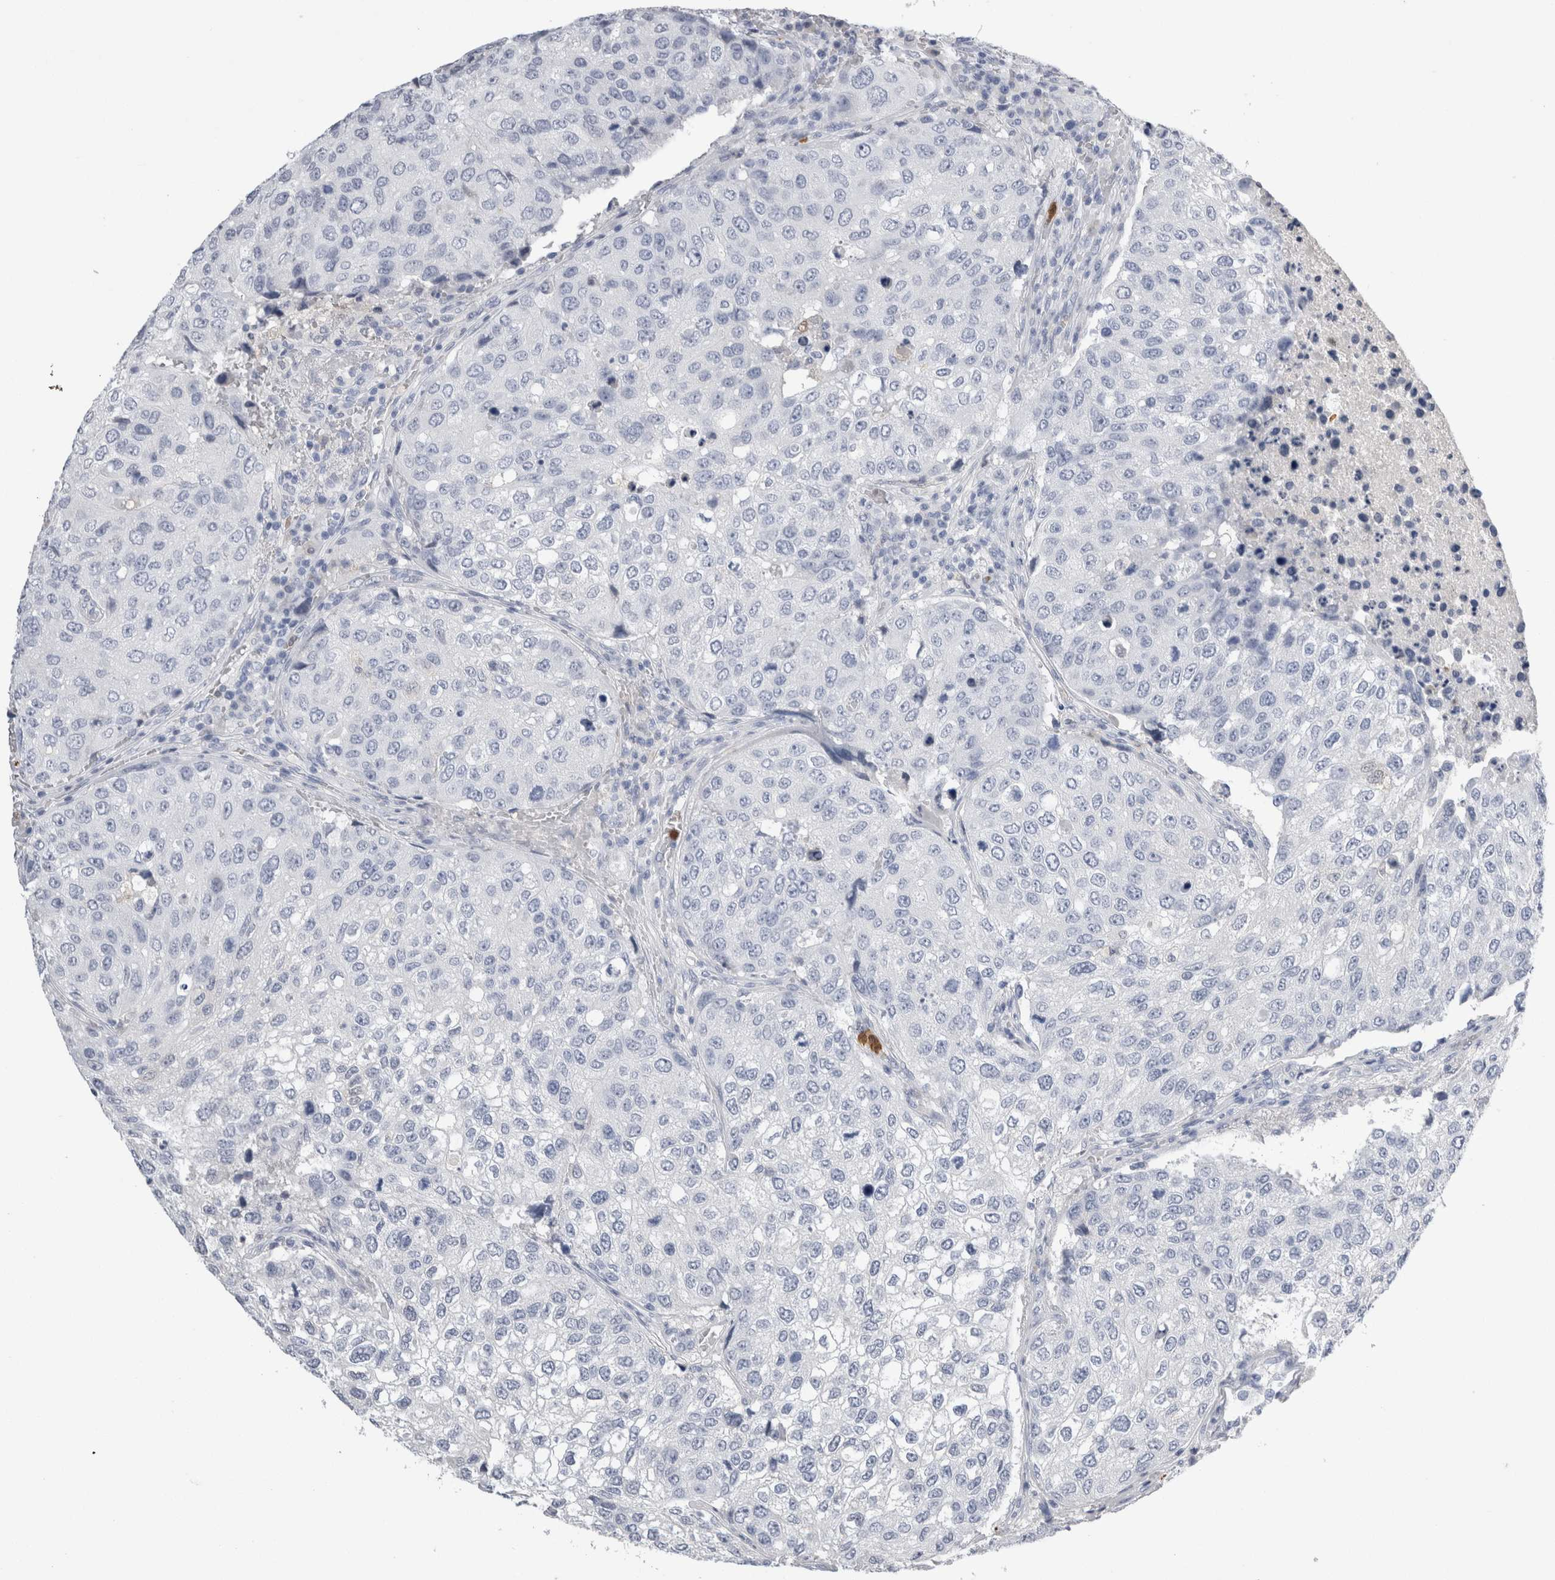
{"staining": {"intensity": "negative", "quantity": "none", "location": "none"}, "tissue": "urothelial cancer", "cell_type": "Tumor cells", "image_type": "cancer", "snomed": [{"axis": "morphology", "description": "Urothelial carcinoma, High grade"}, {"axis": "topography", "description": "Lymph node"}, {"axis": "topography", "description": "Urinary bladder"}], "caption": "This is a photomicrograph of IHC staining of high-grade urothelial carcinoma, which shows no expression in tumor cells.", "gene": "S100A12", "patient": {"sex": "male", "age": 51}}